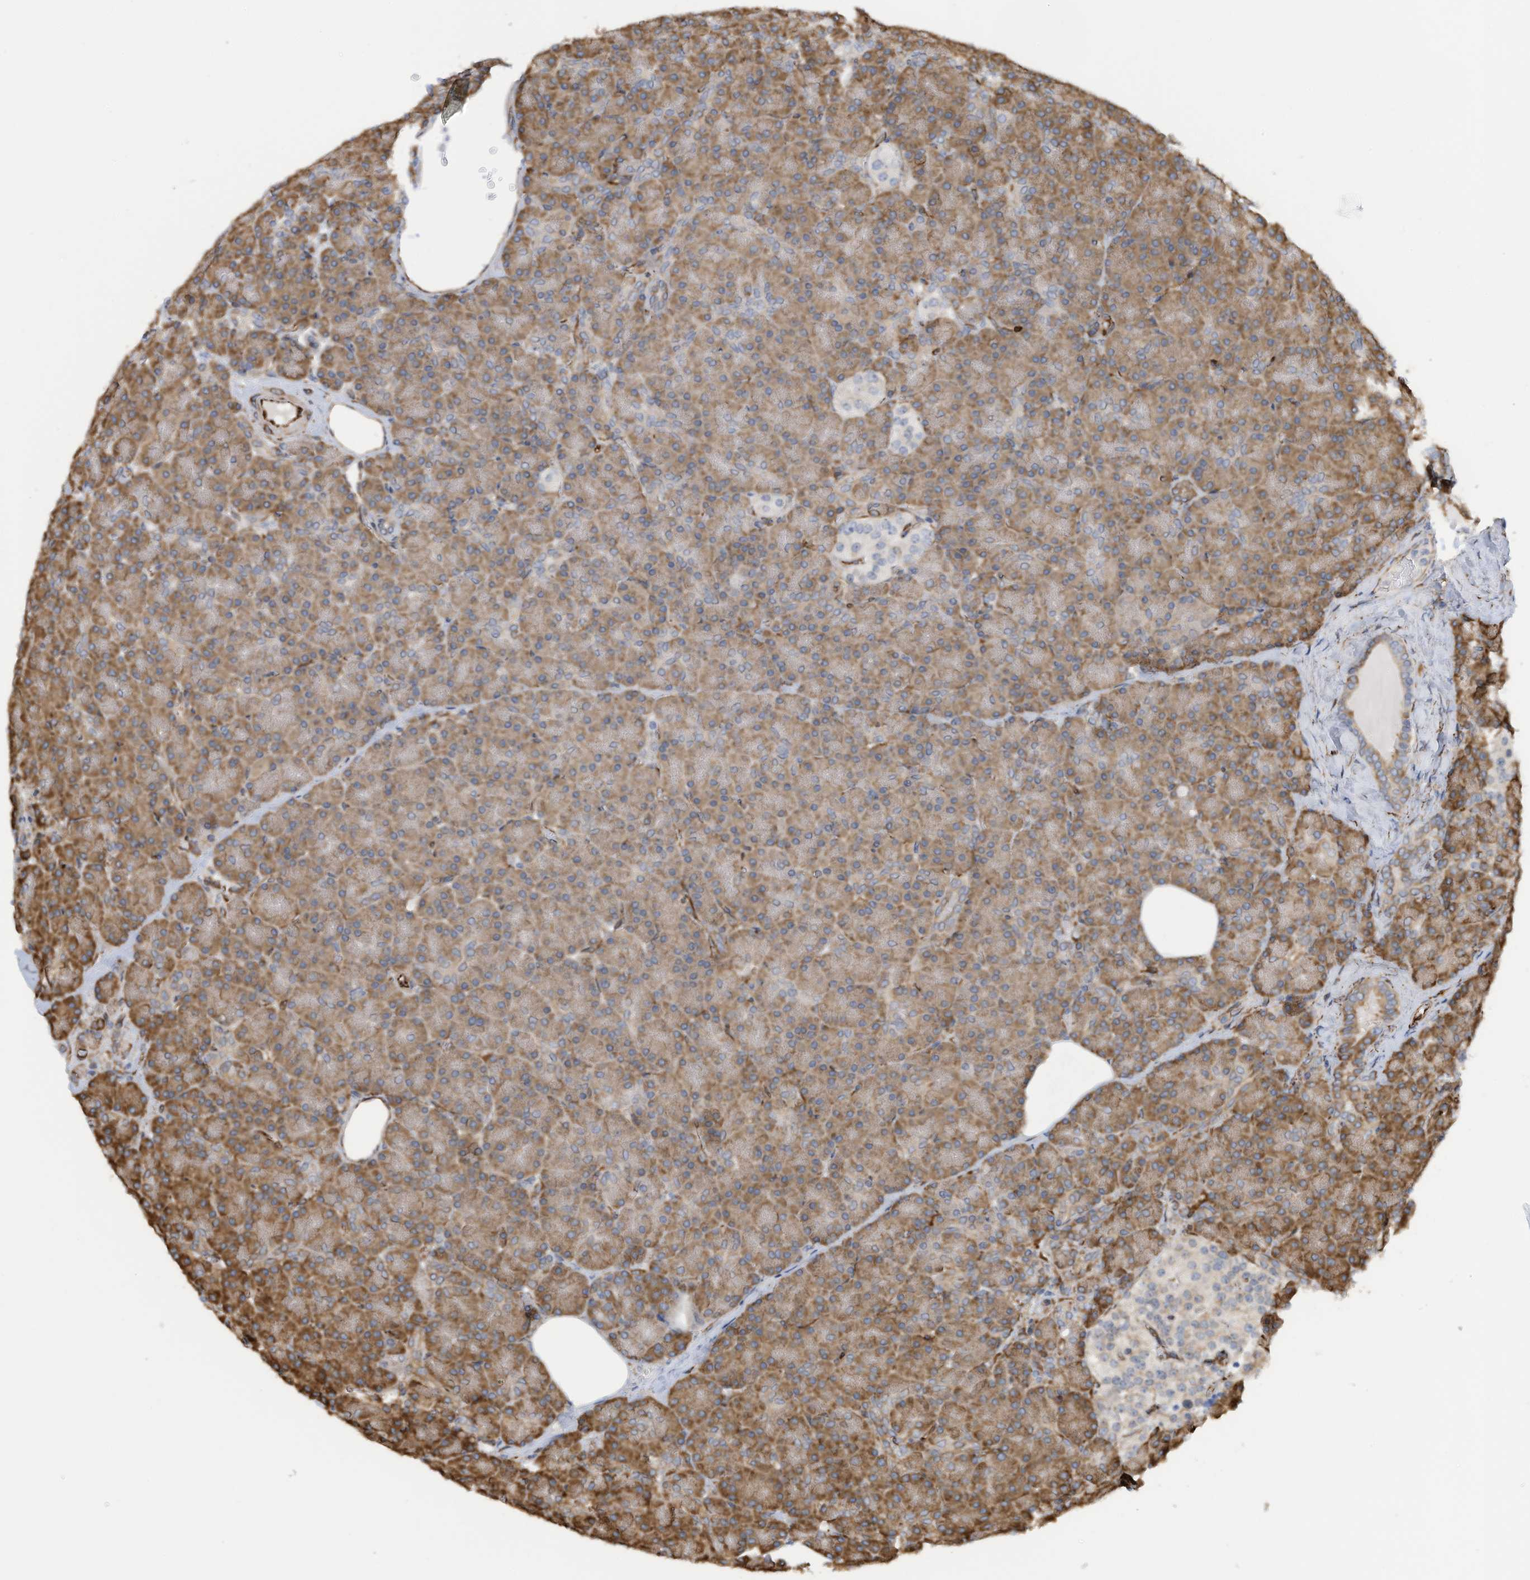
{"staining": {"intensity": "moderate", "quantity": ">75%", "location": "cytoplasmic/membranous"}, "tissue": "pancreas", "cell_type": "Exocrine glandular cells", "image_type": "normal", "snomed": [{"axis": "morphology", "description": "Normal tissue, NOS"}, {"axis": "topography", "description": "Pancreas"}], "caption": "Pancreas stained with immunohistochemistry reveals moderate cytoplasmic/membranous positivity in approximately >75% of exocrine glandular cells.", "gene": "ZBTB45", "patient": {"sex": "female", "age": 43}}